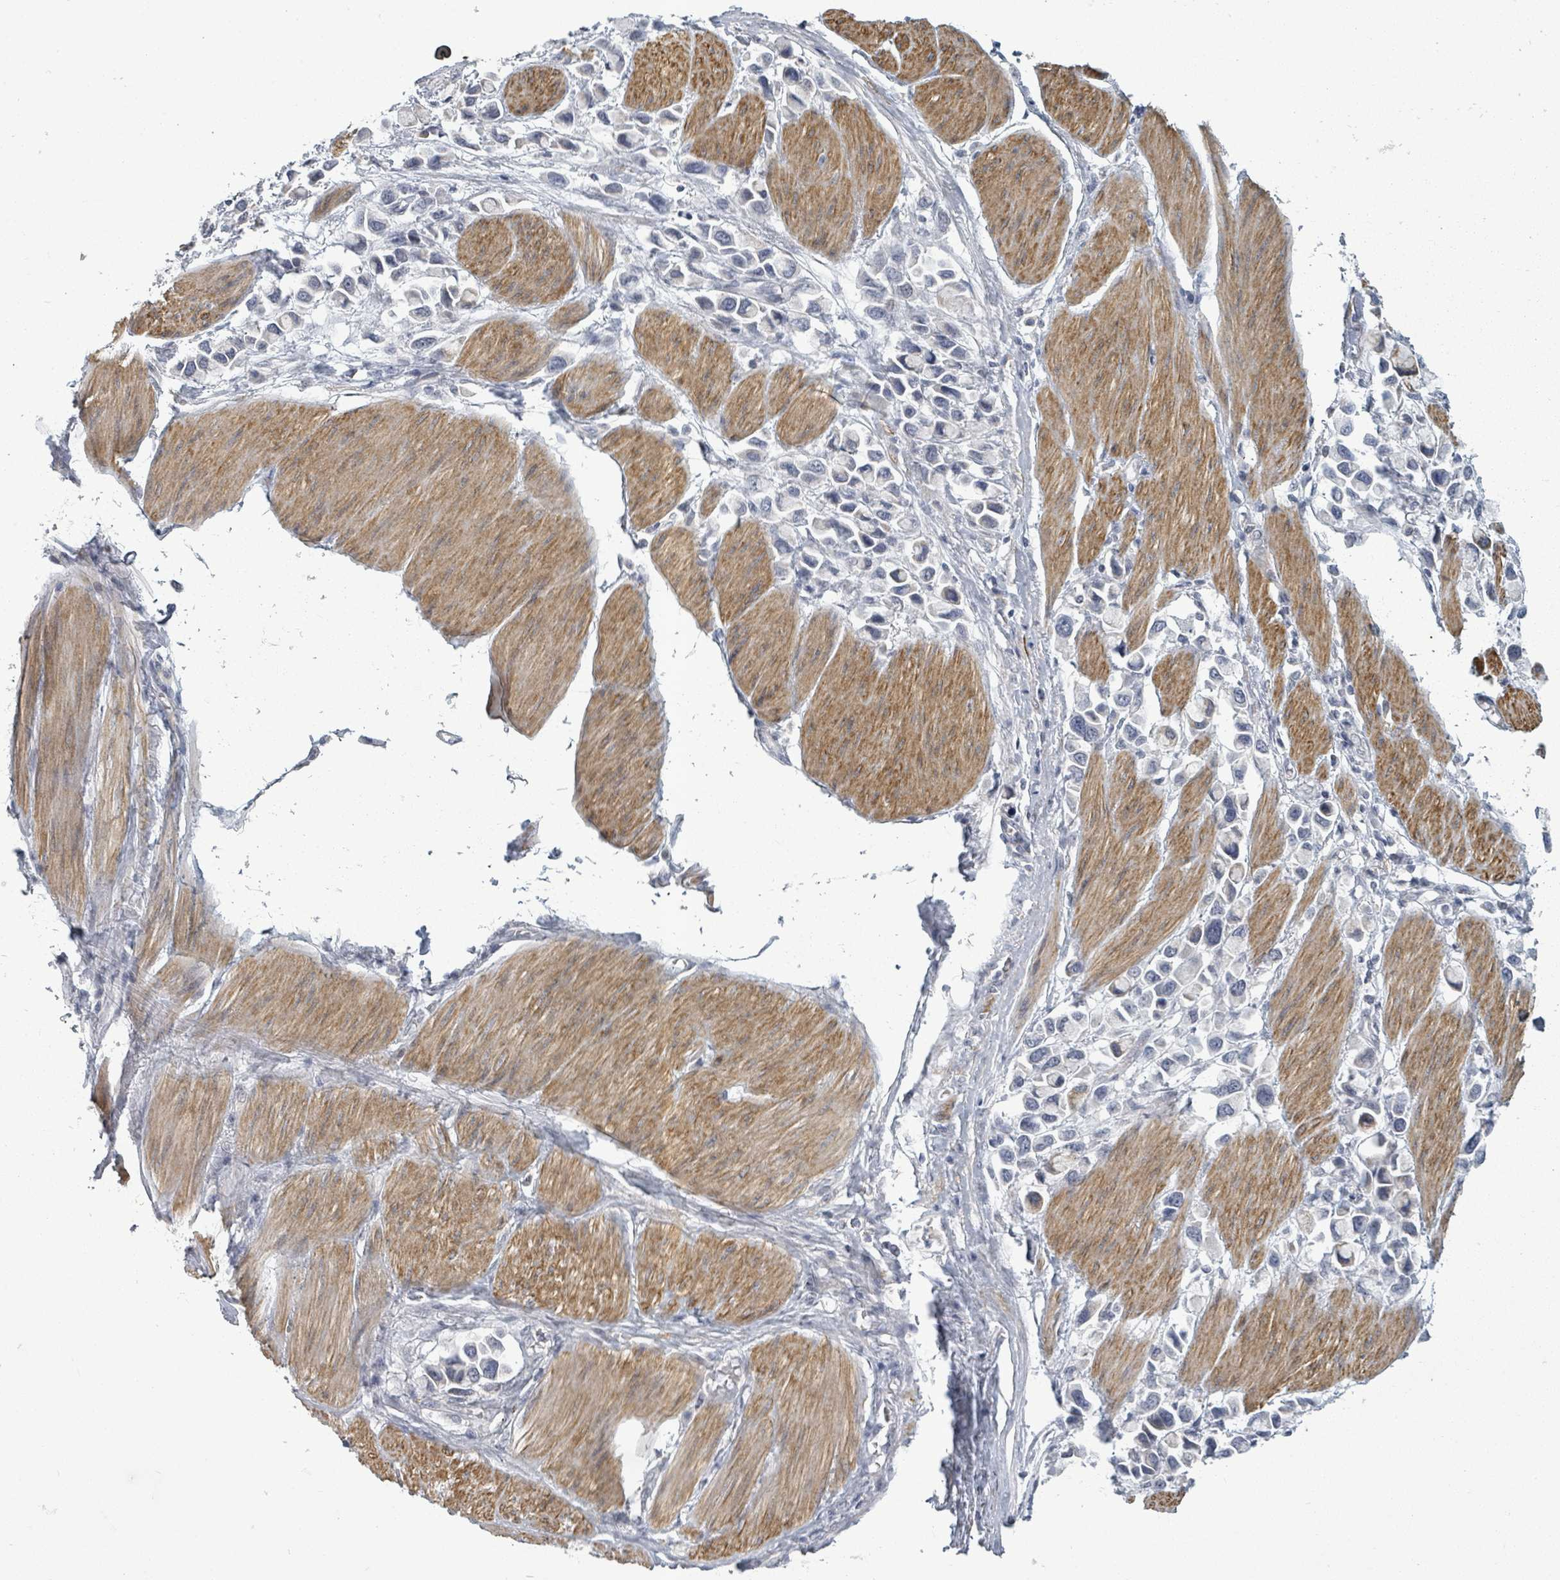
{"staining": {"intensity": "negative", "quantity": "none", "location": "none"}, "tissue": "stomach cancer", "cell_type": "Tumor cells", "image_type": "cancer", "snomed": [{"axis": "morphology", "description": "Adenocarcinoma, NOS"}, {"axis": "topography", "description": "Stomach"}], "caption": "Stomach cancer (adenocarcinoma) was stained to show a protein in brown. There is no significant positivity in tumor cells.", "gene": "PTPN20", "patient": {"sex": "female", "age": 81}}